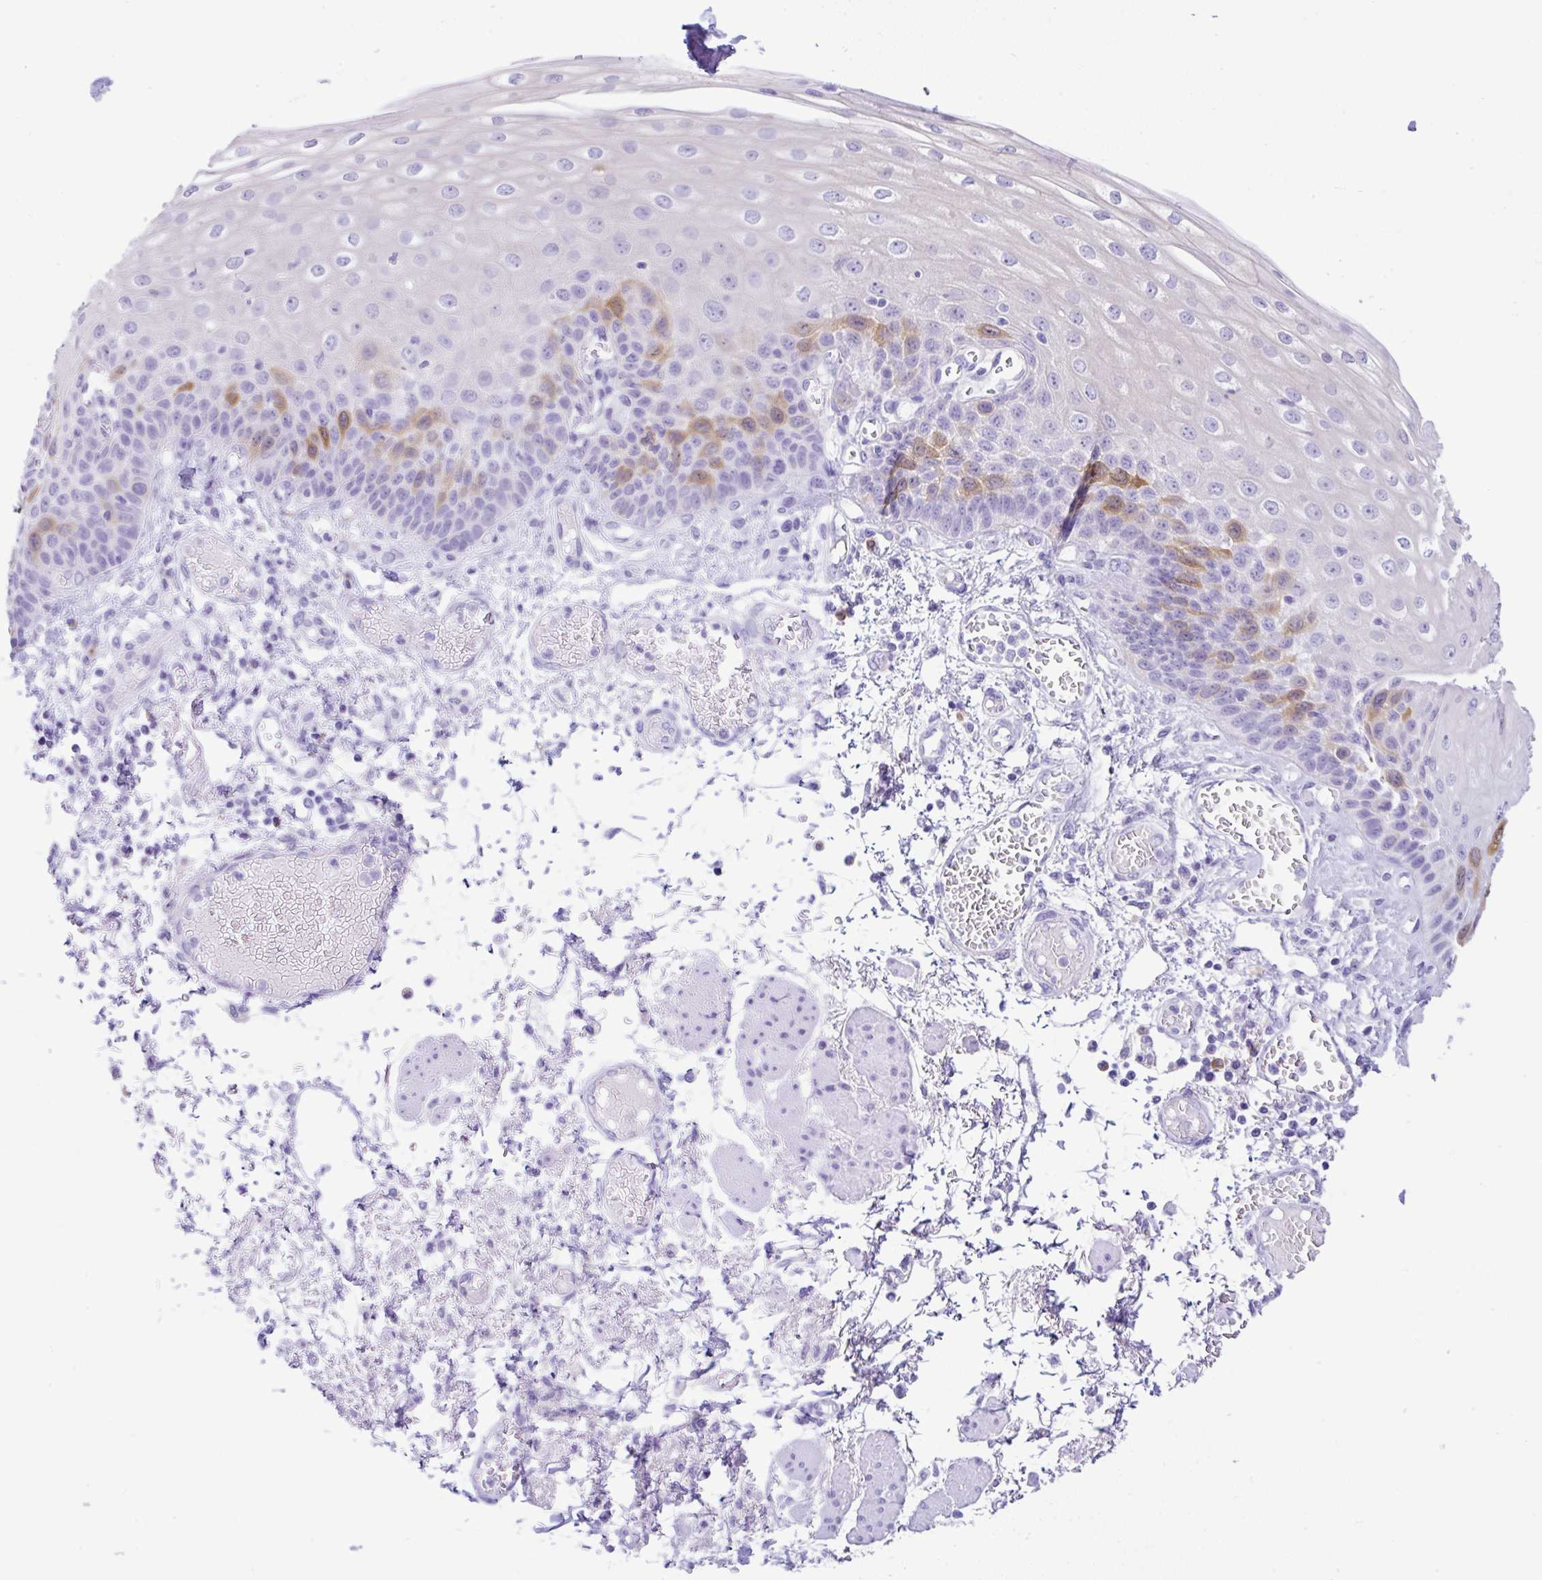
{"staining": {"intensity": "moderate", "quantity": "<25%", "location": "cytoplasmic/membranous"}, "tissue": "esophagus", "cell_type": "Squamous epithelial cells", "image_type": "normal", "snomed": [{"axis": "morphology", "description": "Normal tissue, NOS"}, {"axis": "morphology", "description": "Adenocarcinoma, NOS"}, {"axis": "topography", "description": "Esophagus"}], "caption": "IHC histopathology image of unremarkable esophagus: esophagus stained using immunohistochemistry (IHC) demonstrates low levels of moderate protein expression localized specifically in the cytoplasmic/membranous of squamous epithelial cells, appearing as a cytoplasmic/membranous brown color.", "gene": "RRM2", "patient": {"sex": "male", "age": 81}}